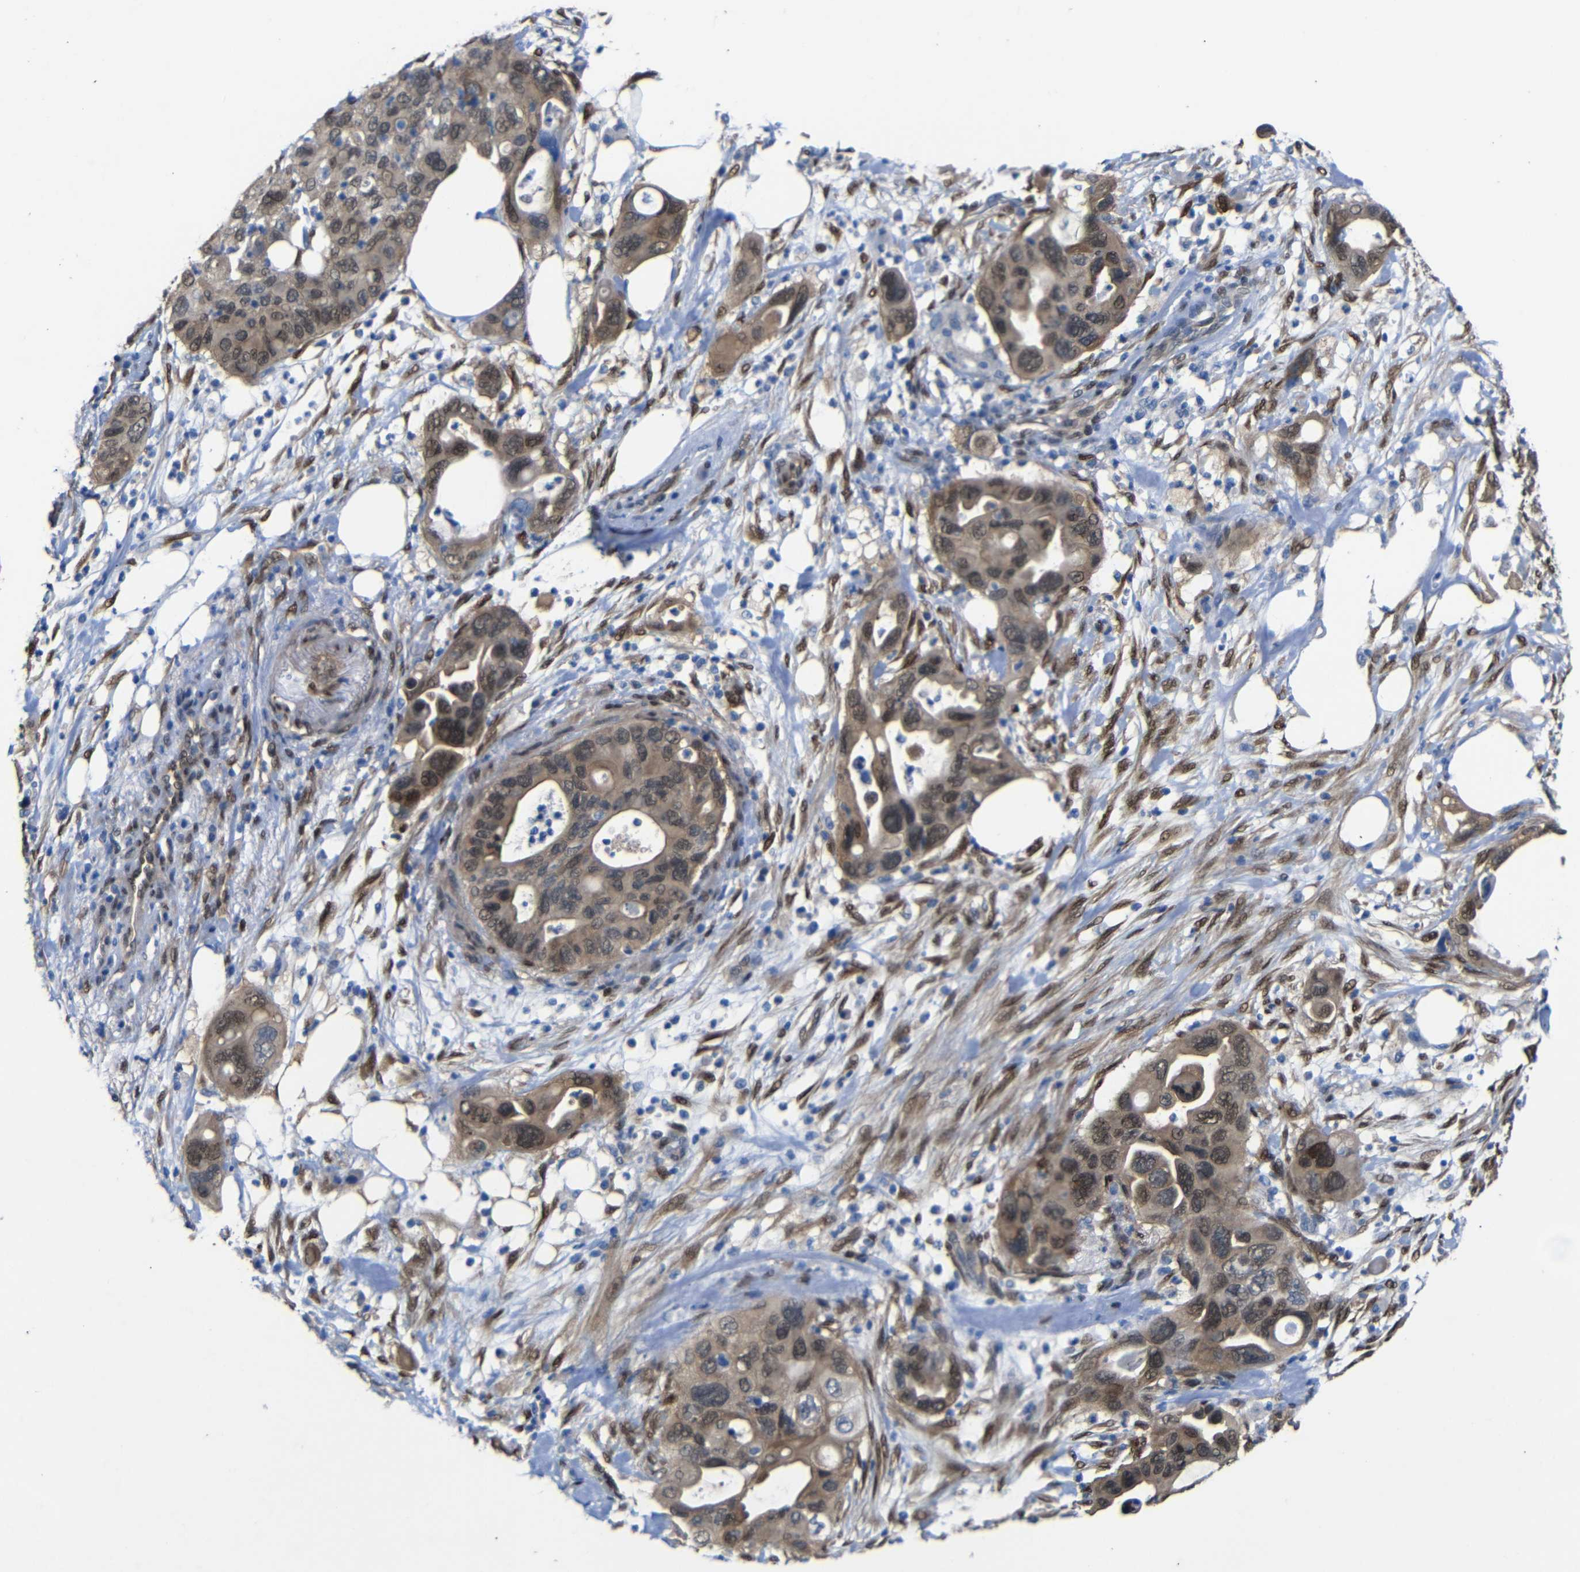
{"staining": {"intensity": "moderate", "quantity": ">75%", "location": "cytoplasmic/membranous,nuclear"}, "tissue": "pancreatic cancer", "cell_type": "Tumor cells", "image_type": "cancer", "snomed": [{"axis": "morphology", "description": "Adenocarcinoma, NOS"}, {"axis": "topography", "description": "Pancreas"}], "caption": "A medium amount of moderate cytoplasmic/membranous and nuclear positivity is identified in about >75% of tumor cells in pancreatic cancer (adenocarcinoma) tissue.", "gene": "YAP1", "patient": {"sex": "female", "age": 71}}